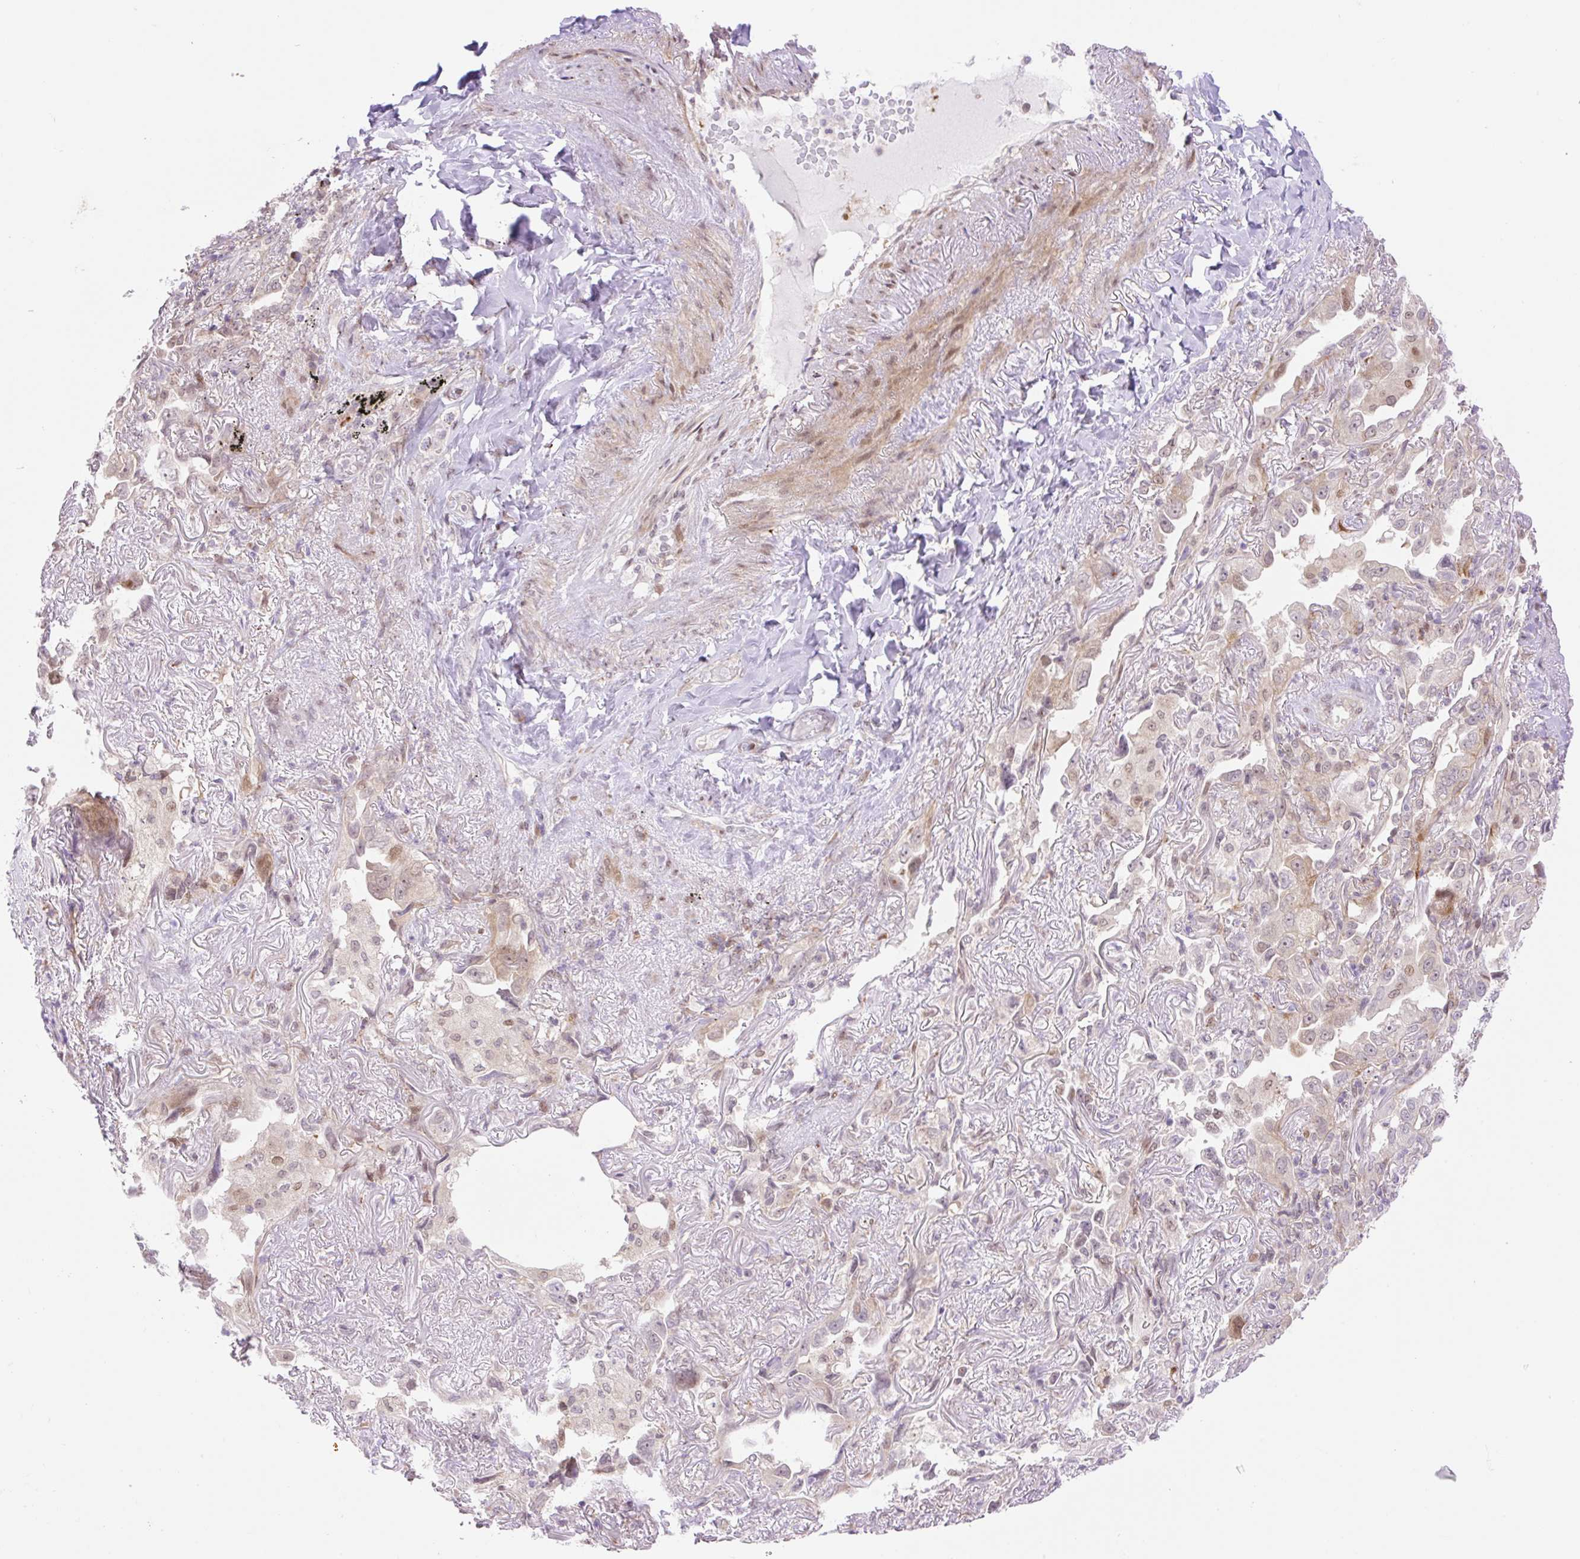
{"staining": {"intensity": "weak", "quantity": "<25%", "location": "nuclear"}, "tissue": "lung cancer", "cell_type": "Tumor cells", "image_type": "cancer", "snomed": [{"axis": "morphology", "description": "Adenocarcinoma, NOS"}, {"axis": "topography", "description": "Lung"}], "caption": "DAB (3,3'-diaminobenzidine) immunohistochemical staining of human adenocarcinoma (lung) reveals no significant staining in tumor cells.", "gene": "ZFP41", "patient": {"sex": "female", "age": 69}}